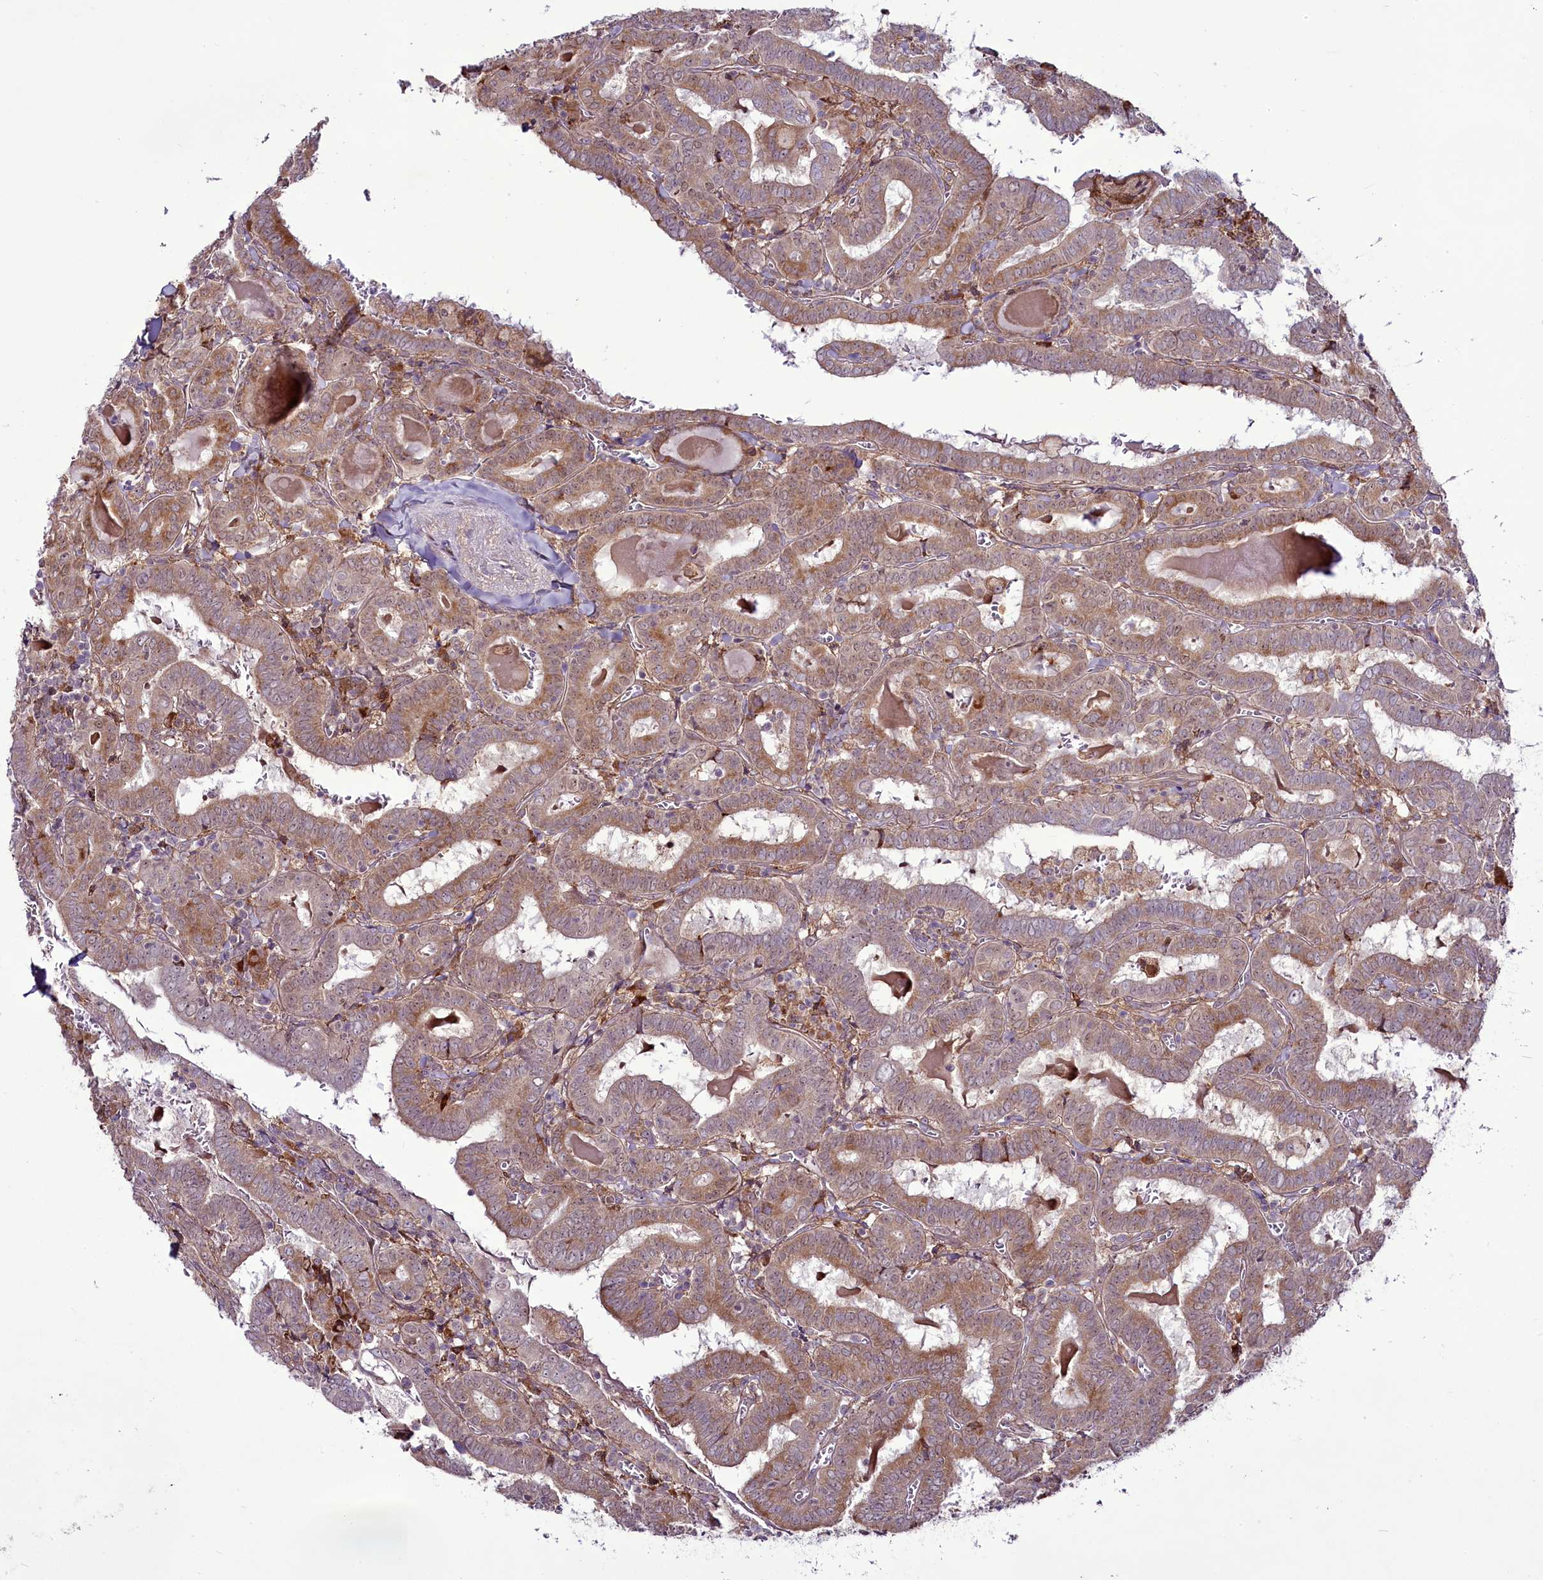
{"staining": {"intensity": "moderate", "quantity": ">75%", "location": "cytoplasmic/membranous,nuclear"}, "tissue": "thyroid cancer", "cell_type": "Tumor cells", "image_type": "cancer", "snomed": [{"axis": "morphology", "description": "Papillary adenocarcinoma, NOS"}, {"axis": "topography", "description": "Thyroid gland"}], "caption": "IHC image of neoplastic tissue: papillary adenocarcinoma (thyroid) stained using IHC exhibits medium levels of moderate protein expression localized specifically in the cytoplasmic/membranous and nuclear of tumor cells, appearing as a cytoplasmic/membranous and nuclear brown color.", "gene": "RSBN1", "patient": {"sex": "female", "age": 72}}